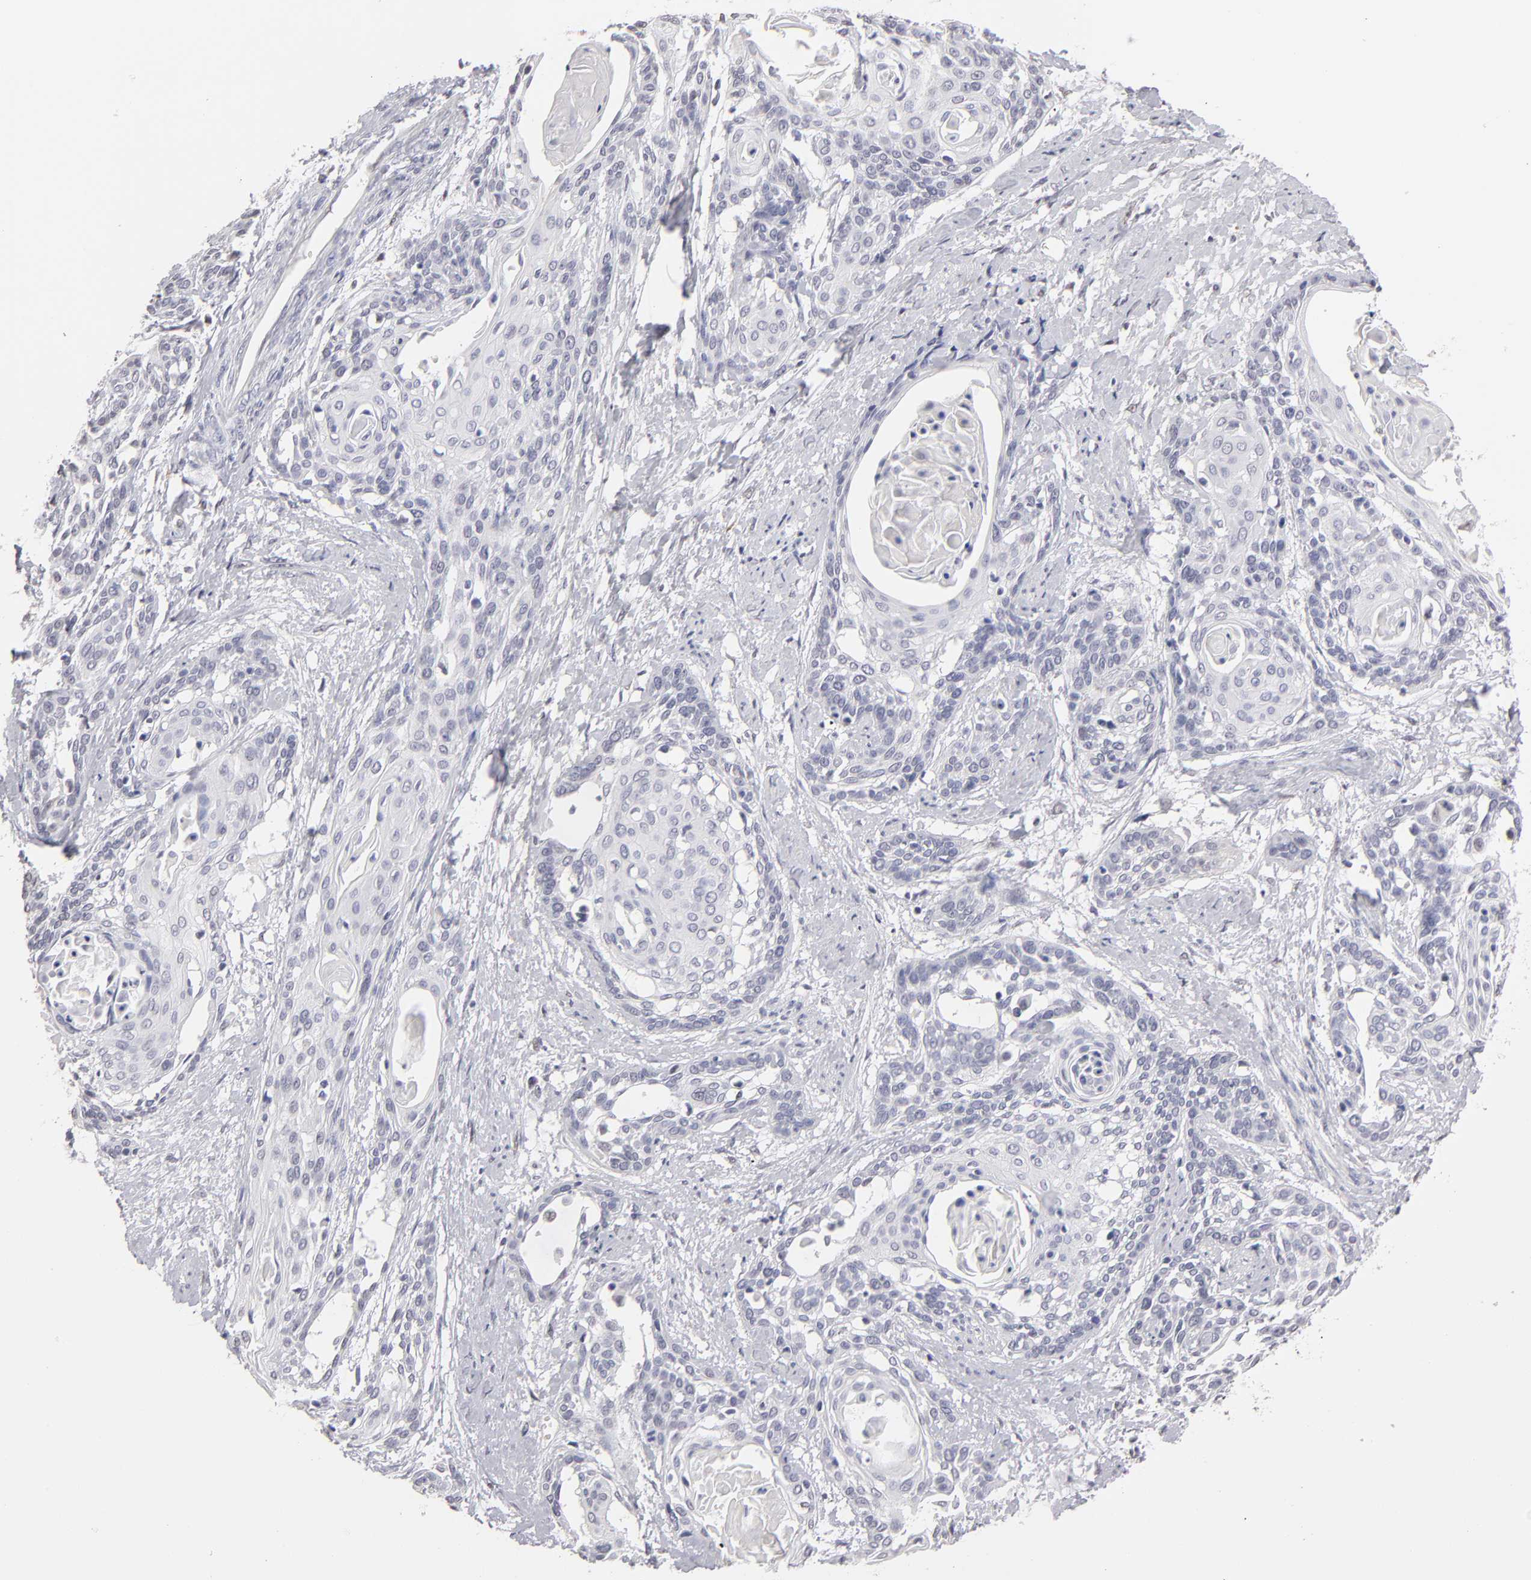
{"staining": {"intensity": "negative", "quantity": "none", "location": "none"}, "tissue": "cervical cancer", "cell_type": "Tumor cells", "image_type": "cancer", "snomed": [{"axis": "morphology", "description": "Squamous cell carcinoma, NOS"}, {"axis": "topography", "description": "Cervix"}], "caption": "Immunohistochemical staining of human squamous cell carcinoma (cervical) shows no significant staining in tumor cells.", "gene": "MGAM", "patient": {"sex": "female", "age": 57}}